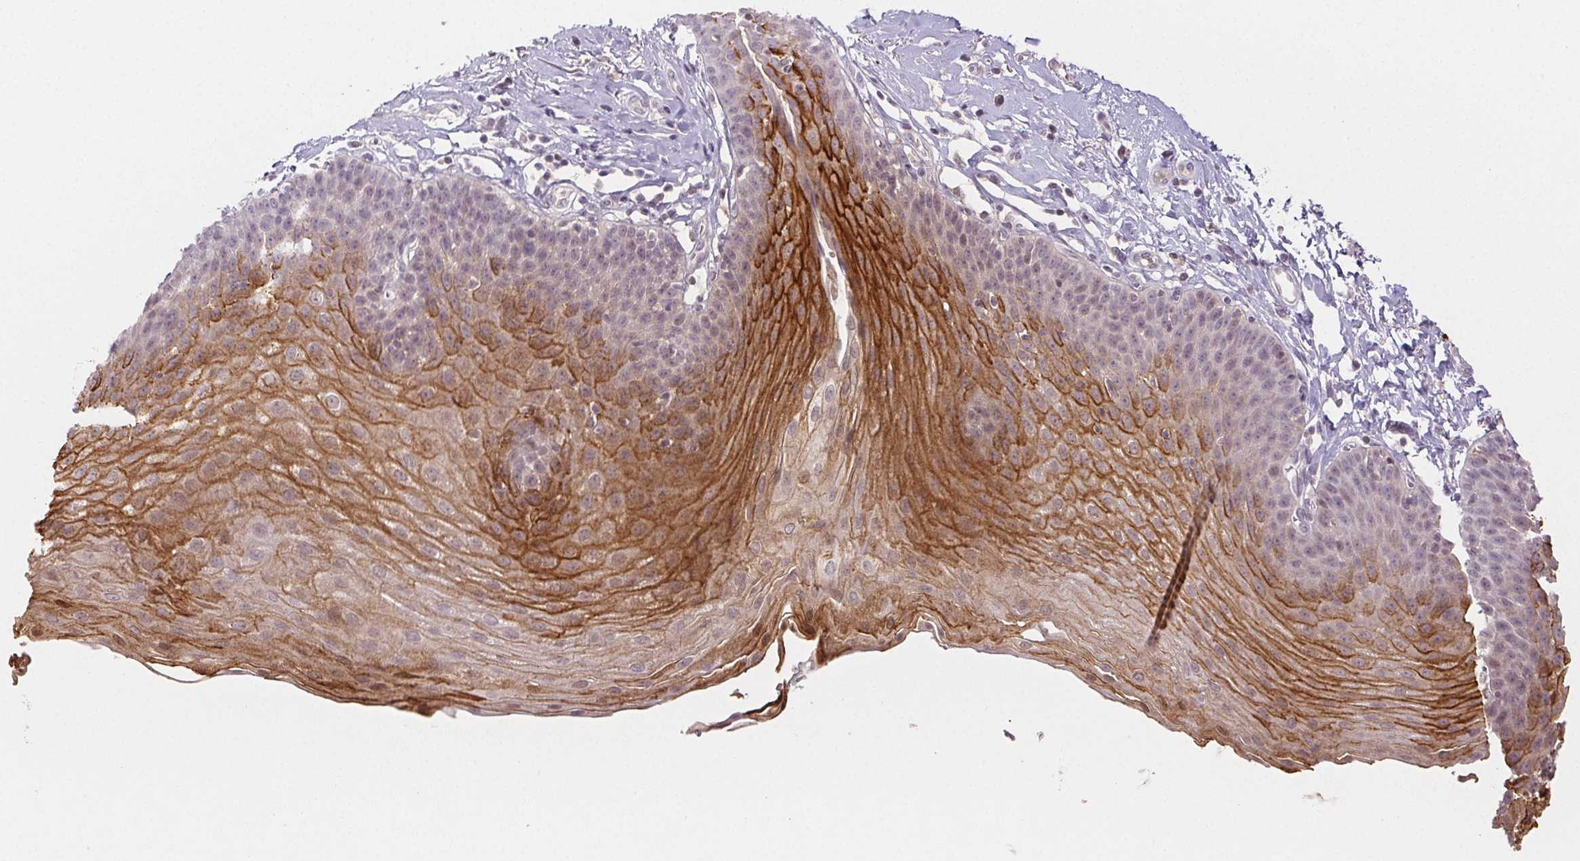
{"staining": {"intensity": "moderate", "quantity": "25%-75%", "location": "cytoplasmic/membranous"}, "tissue": "esophagus", "cell_type": "Squamous epithelial cells", "image_type": "normal", "snomed": [{"axis": "morphology", "description": "Normal tissue, NOS"}, {"axis": "topography", "description": "Esophagus"}], "caption": "Immunohistochemistry (IHC) of unremarkable esophagus shows medium levels of moderate cytoplasmic/membranous expression in about 25%-75% of squamous epithelial cells.", "gene": "PI3", "patient": {"sex": "female", "age": 81}}